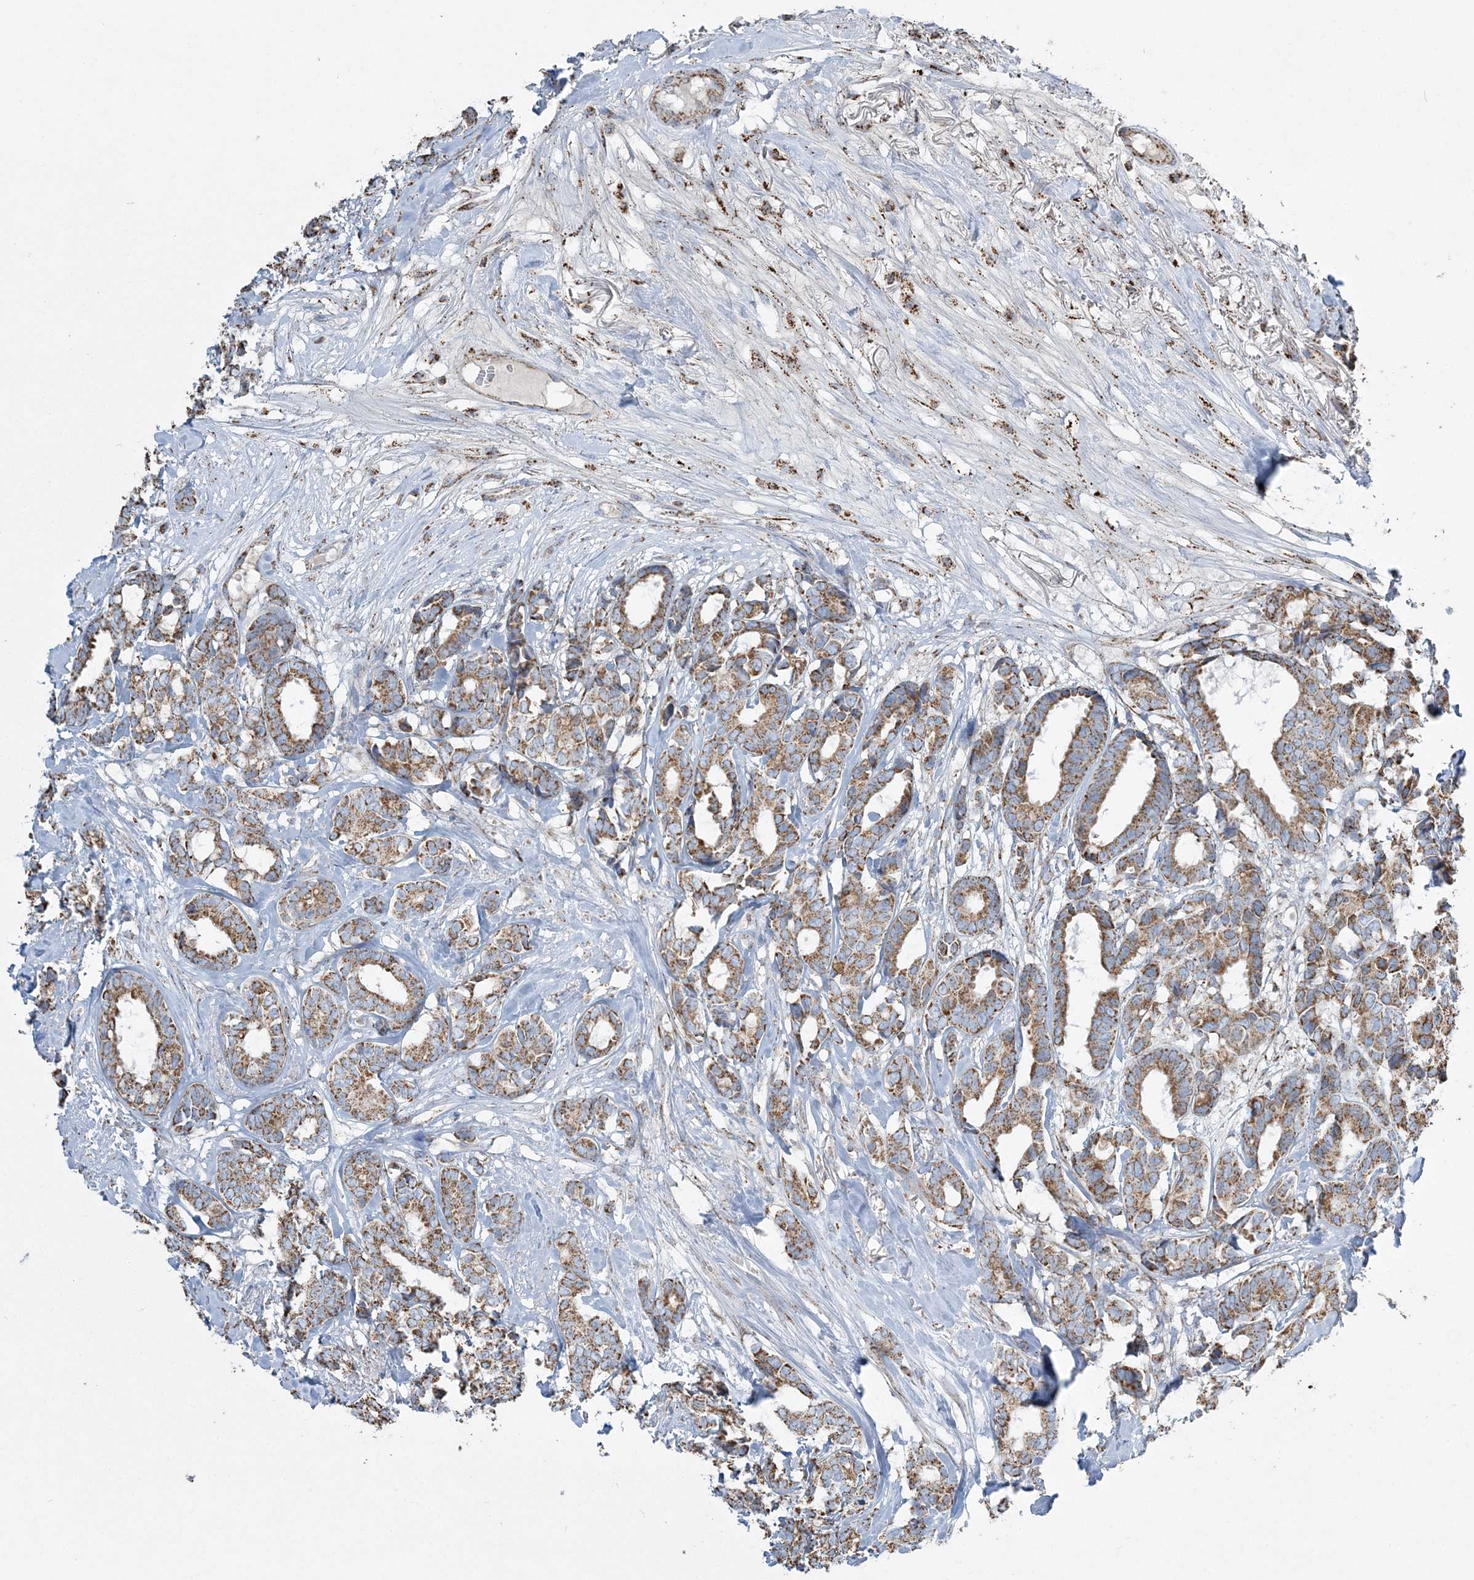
{"staining": {"intensity": "strong", "quantity": ">75%", "location": "cytoplasmic/membranous"}, "tissue": "breast cancer", "cell_type": "Tumor cells", "image_type": "cancer", "snomed": [{"axis": "morphology", "description": "Duct carcinoma"}, {"axis": "topography", "description": "Breast"}], "caption": "Strong cytoplasmic/membranous positivity is appreciated in approximately >75% of tumor cells in breast cancer.", "gene": "RAB11FIP3", "patient": {"sex": "female", "age": 87}}